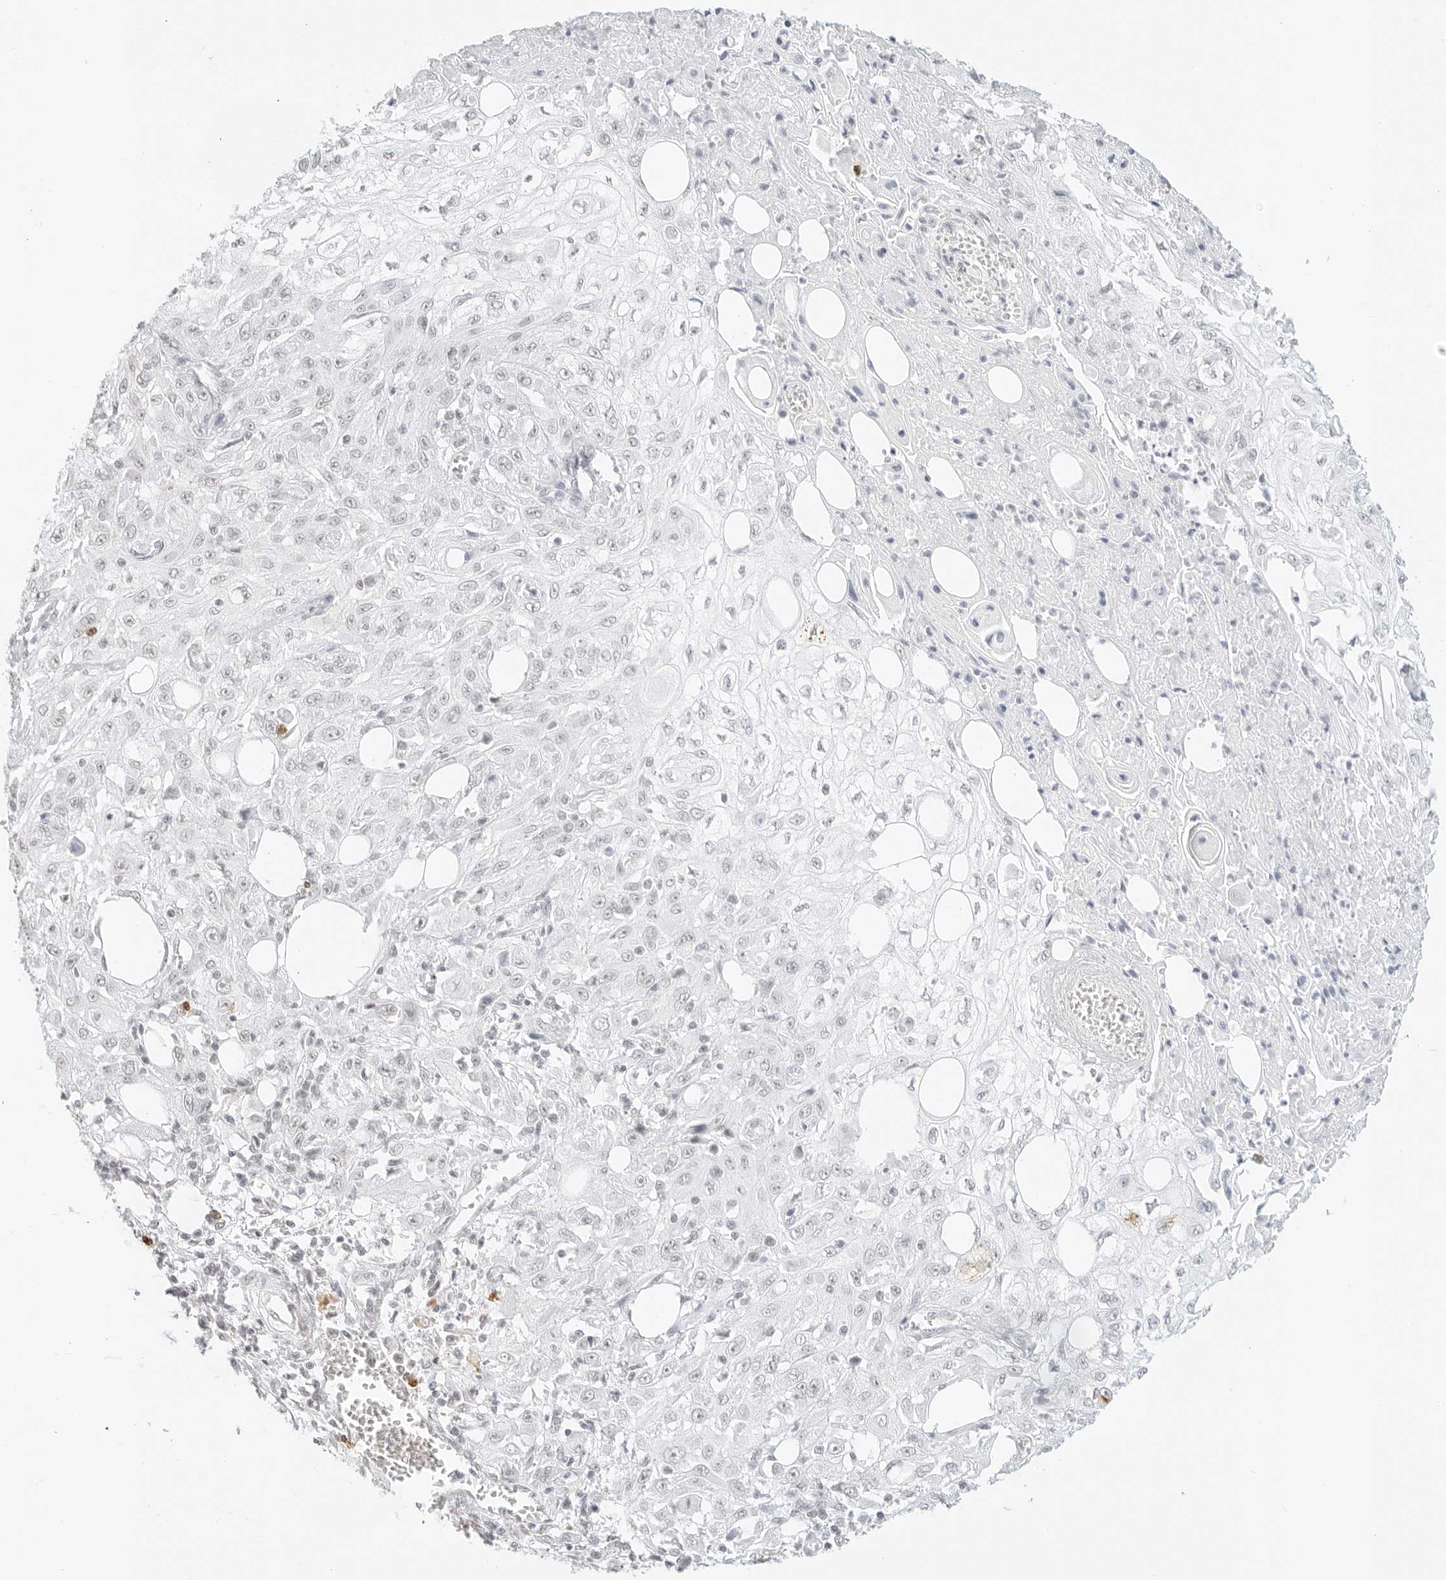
{"staining": {"intensity": "negative", "quantity": "none", "location": "none"}, "tissue": "skin cancer", "cell_type": "Tumor cells", "image_type": "cancer", "snomed": [{"axis": "morphology", "description": "Squamous cell carcinoma, NOS"}, {"axis": "morphology", "description": "Squamous cell carcinoma, metastatic, NOS"}, {"axis": "topography", "description": "Skin"}, {"axis": "topography", "description": "Lymph node"}], "caption": "An immunohistochemistry (IHC) photomicrograph of skin cancer (metastatic squamous cell carcinoma) is shown. There is no staining in tumor cells of skin cancer (metastatic squamous cell carcinoma). (IHC, brightfield microscopy, high magnification).", "gene": "FBLN5", "patient": {"sex": "male", "age": 75}}